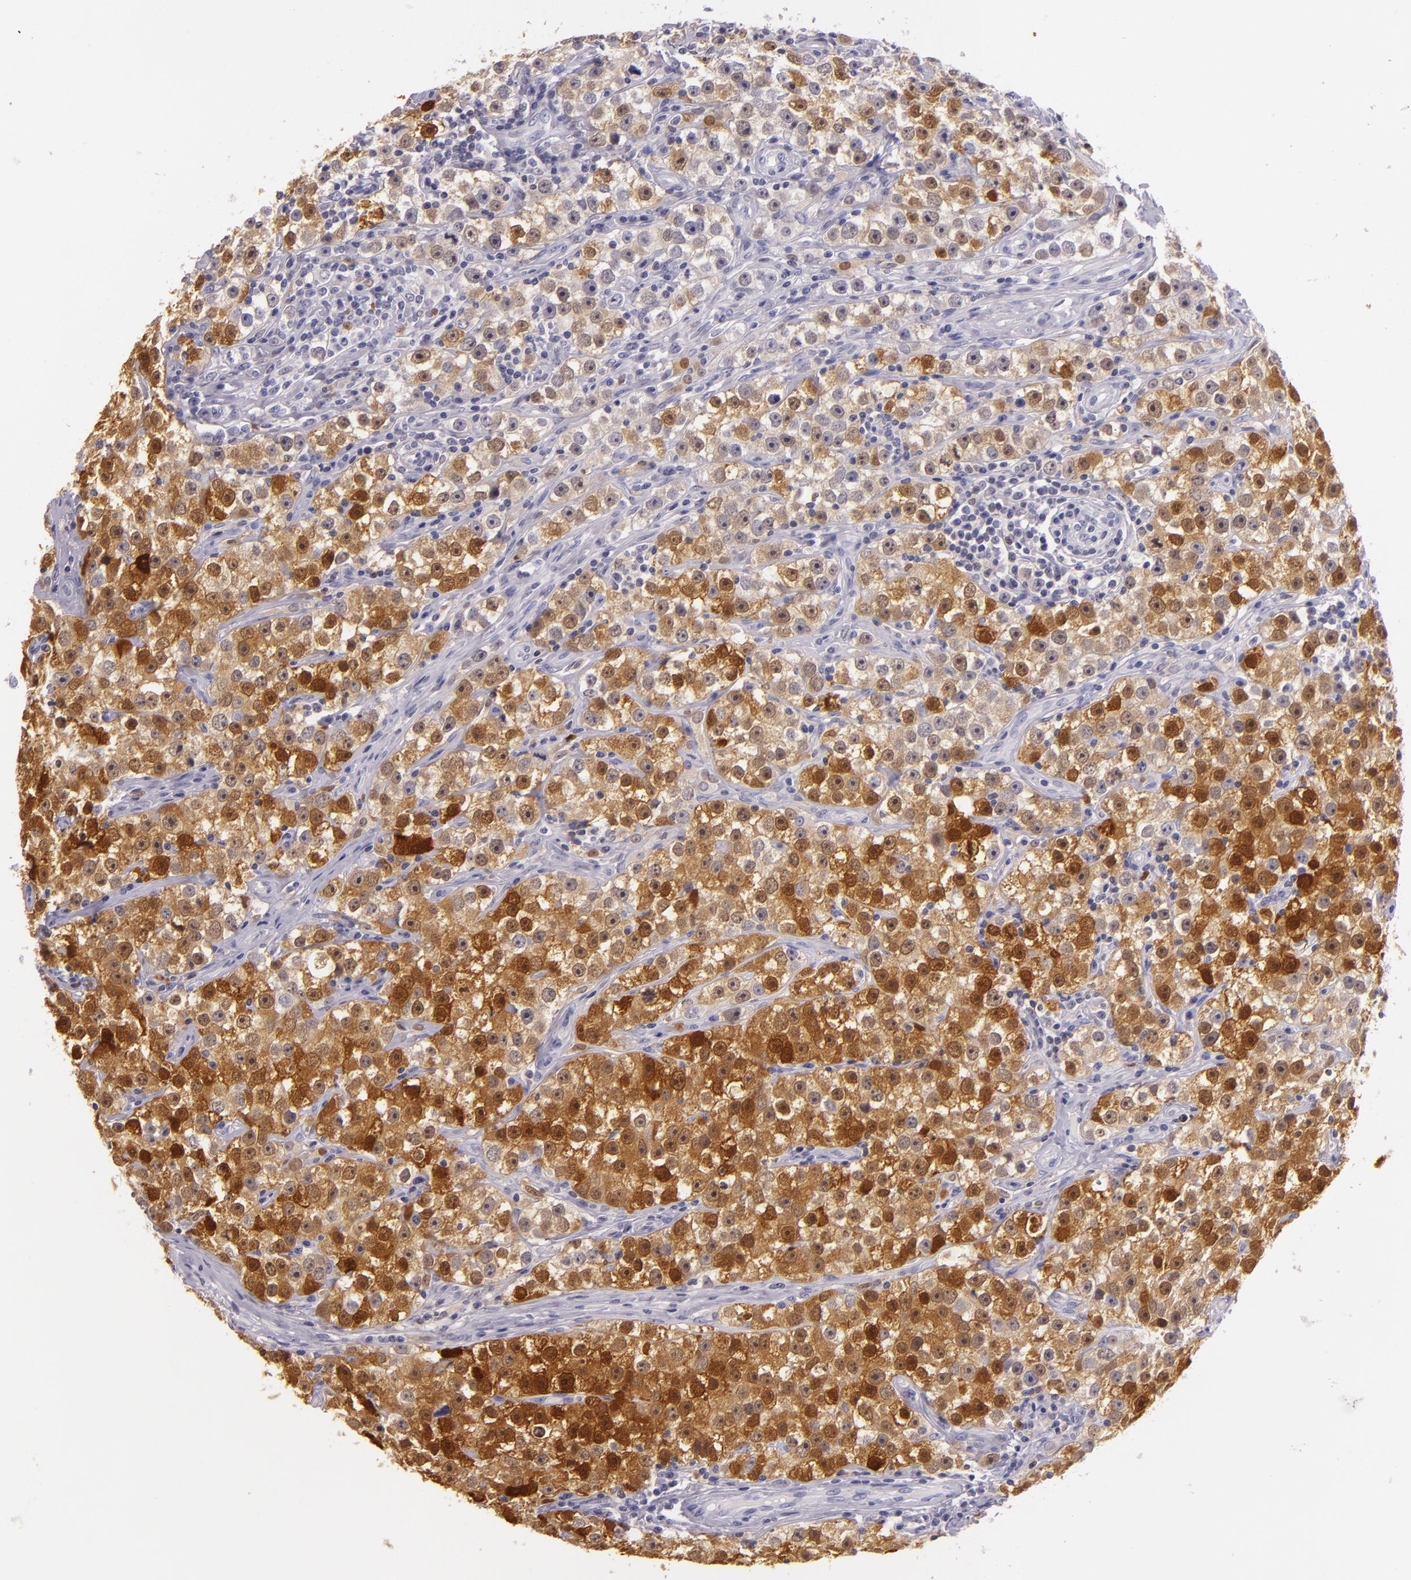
{"staining": {"intensity": "moderate", "quantity": "25%-75%", "location": "nuclear"}, "tissue": "testis cancer", "cell_type": "Tumor cells", "image_type": "cancer", "snomed": [{"axis": "morphology", "description": "Seminoma, NOS"}, {"axis": "topography", "description": "Testis"}], "caption": "Immunohistochemistry (IHC) histopathology image of seminoma (testis) stained for a protein (brown), which demonstrates medium levels of moderate nuclear positivity in approximately 25%-75% of tumor cells.", "gene": "MT1A", "patient": {"sex": "male", "age": 32}}